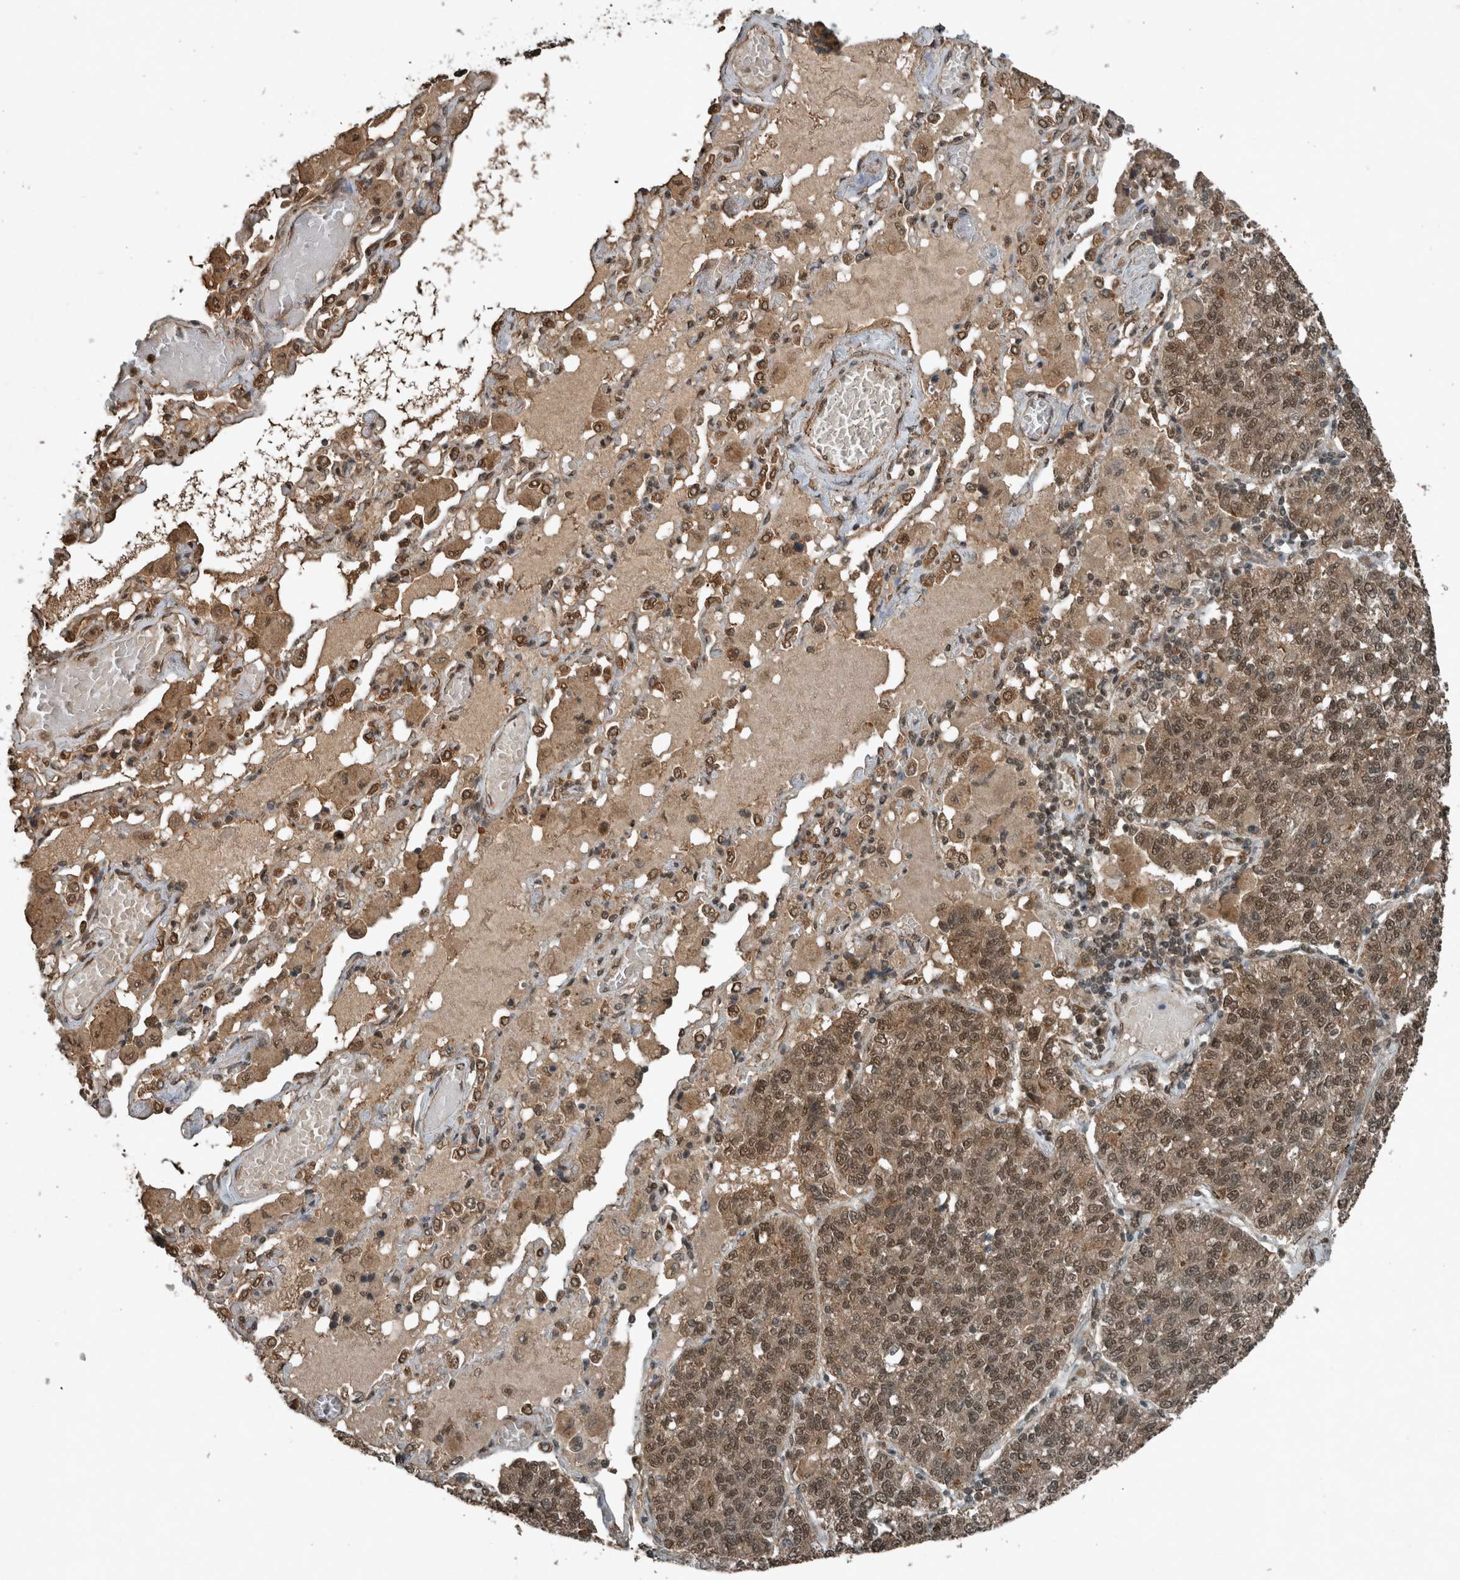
{"staining": {"intensity": "moderate", "quantity": ">75%", "location": "cytoplasmic/membranous,nuclear"}, "tissue": "lung cancer", "cell_type": "Tumor cells", "image_type": "cancer", "snomed": [{"axis": "morphology", "description": "Adenocarcinoma, NOS"}, {"axis": "topography", "description": "Lung"}], "caption": "Tumor cells show moderate cytoplasmic/membranous and nuclear staining in about >75% of cells in lung cancer (adenocarcinoma).", "gene": "ARHGEF12", "patient": {"sex": "male", "age": 49}}